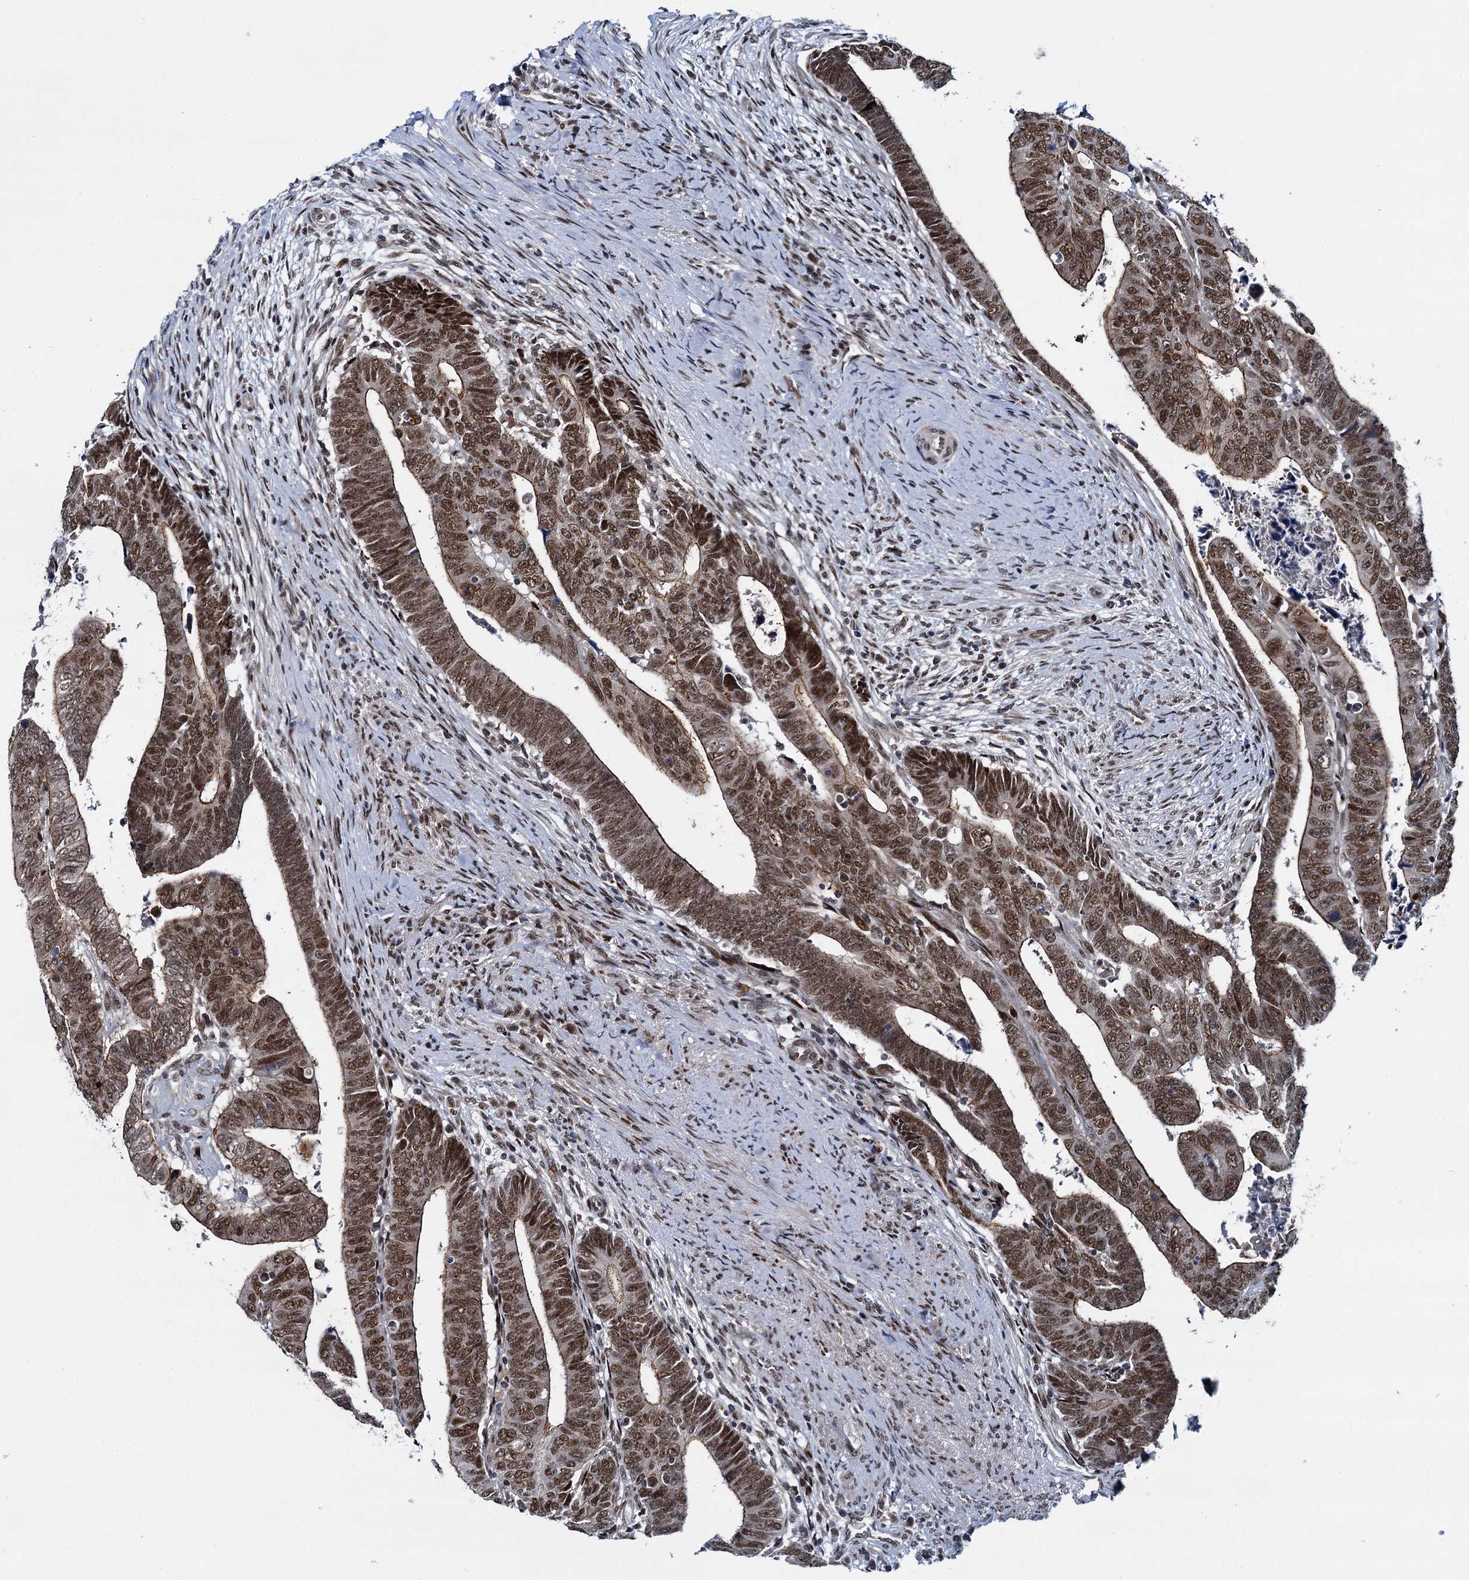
{"staining": {"intensity": "moderate", "quantity": ">75%", "location": "cytoplasmic/membranous,nuclear"}, "tissue": "colorectal cancer", "cell_type": "Tumor cells", "image_type": "cancer", "snomed": [{"axis": "morphology", "description": "Normal tissue, NOS"}, {"axis": "morphology", "description": "Adenocarcinoma, NOS"}, {"axis": "topography", "description": "Rectum"}], "caption": "Human adenocarcinoma (colorectal) stained for a protein (brown) displays moderate cytoplasmic/membranous and nuclear positive staining in approximately >75% of tumor cells.", "gene": "RUFY2", "patient": {"sex": "female", "age": 65}}